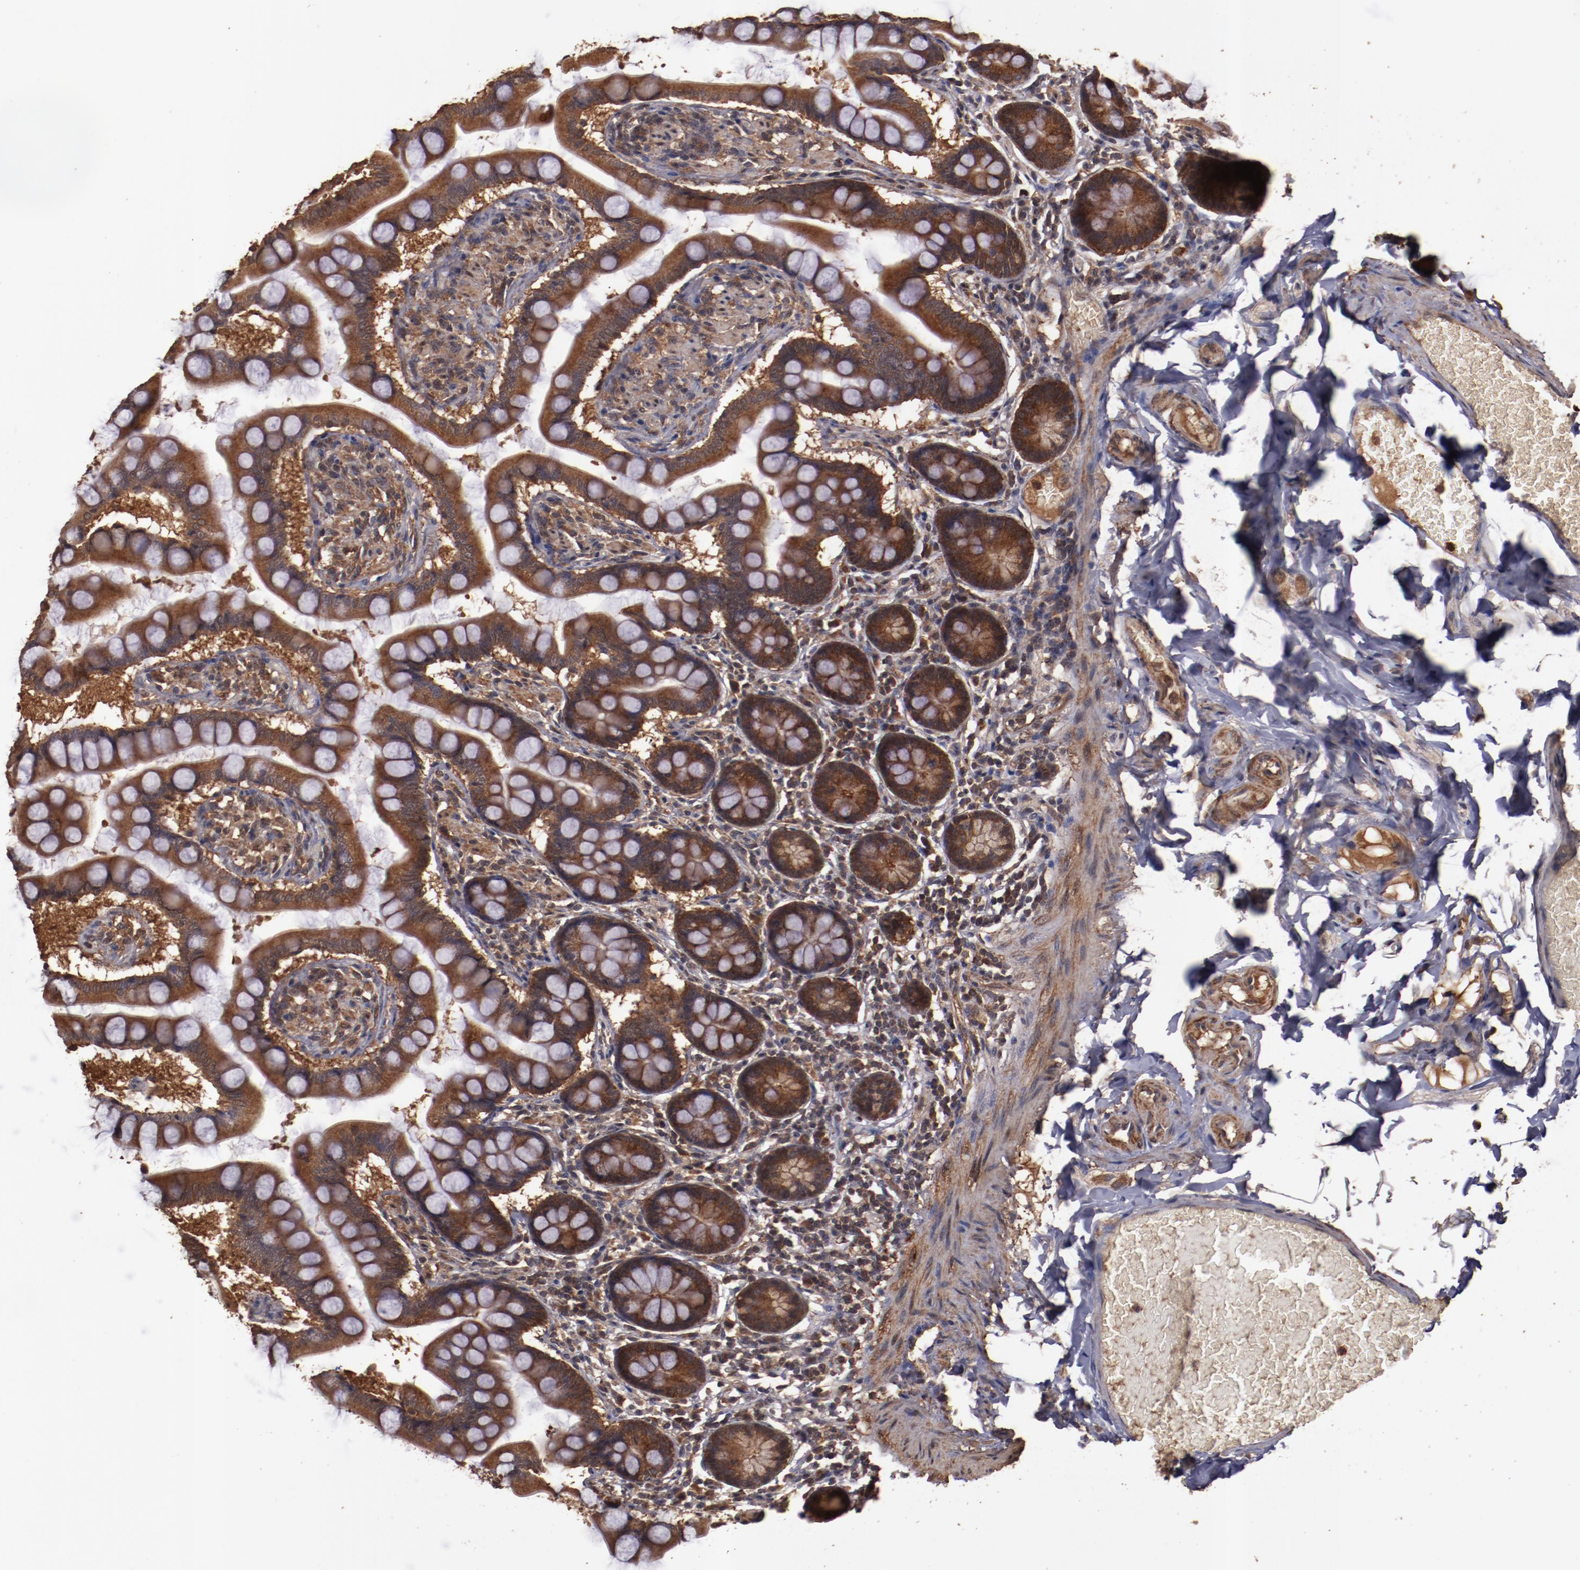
{"staining": {"intensity": "strong", "quantity": ">75%", "location": "cytoplasmic/membranous"}, "tissue": "small intestine", "cell_type": "Glandular cells", "image_type": "normal", "snomed": [{"axis": "morphology", "description": "Normal tissue, NOS"}, {"axis": "topography", "description": "Small intestine"}], "caption": "This is an image of IHC staining of normal small intestine, which shows strong expression in the cytoplasmic/membranous of glandular cells.", "gene": "TXNDC16", "patient": {"sex": "male", "age": 41}}